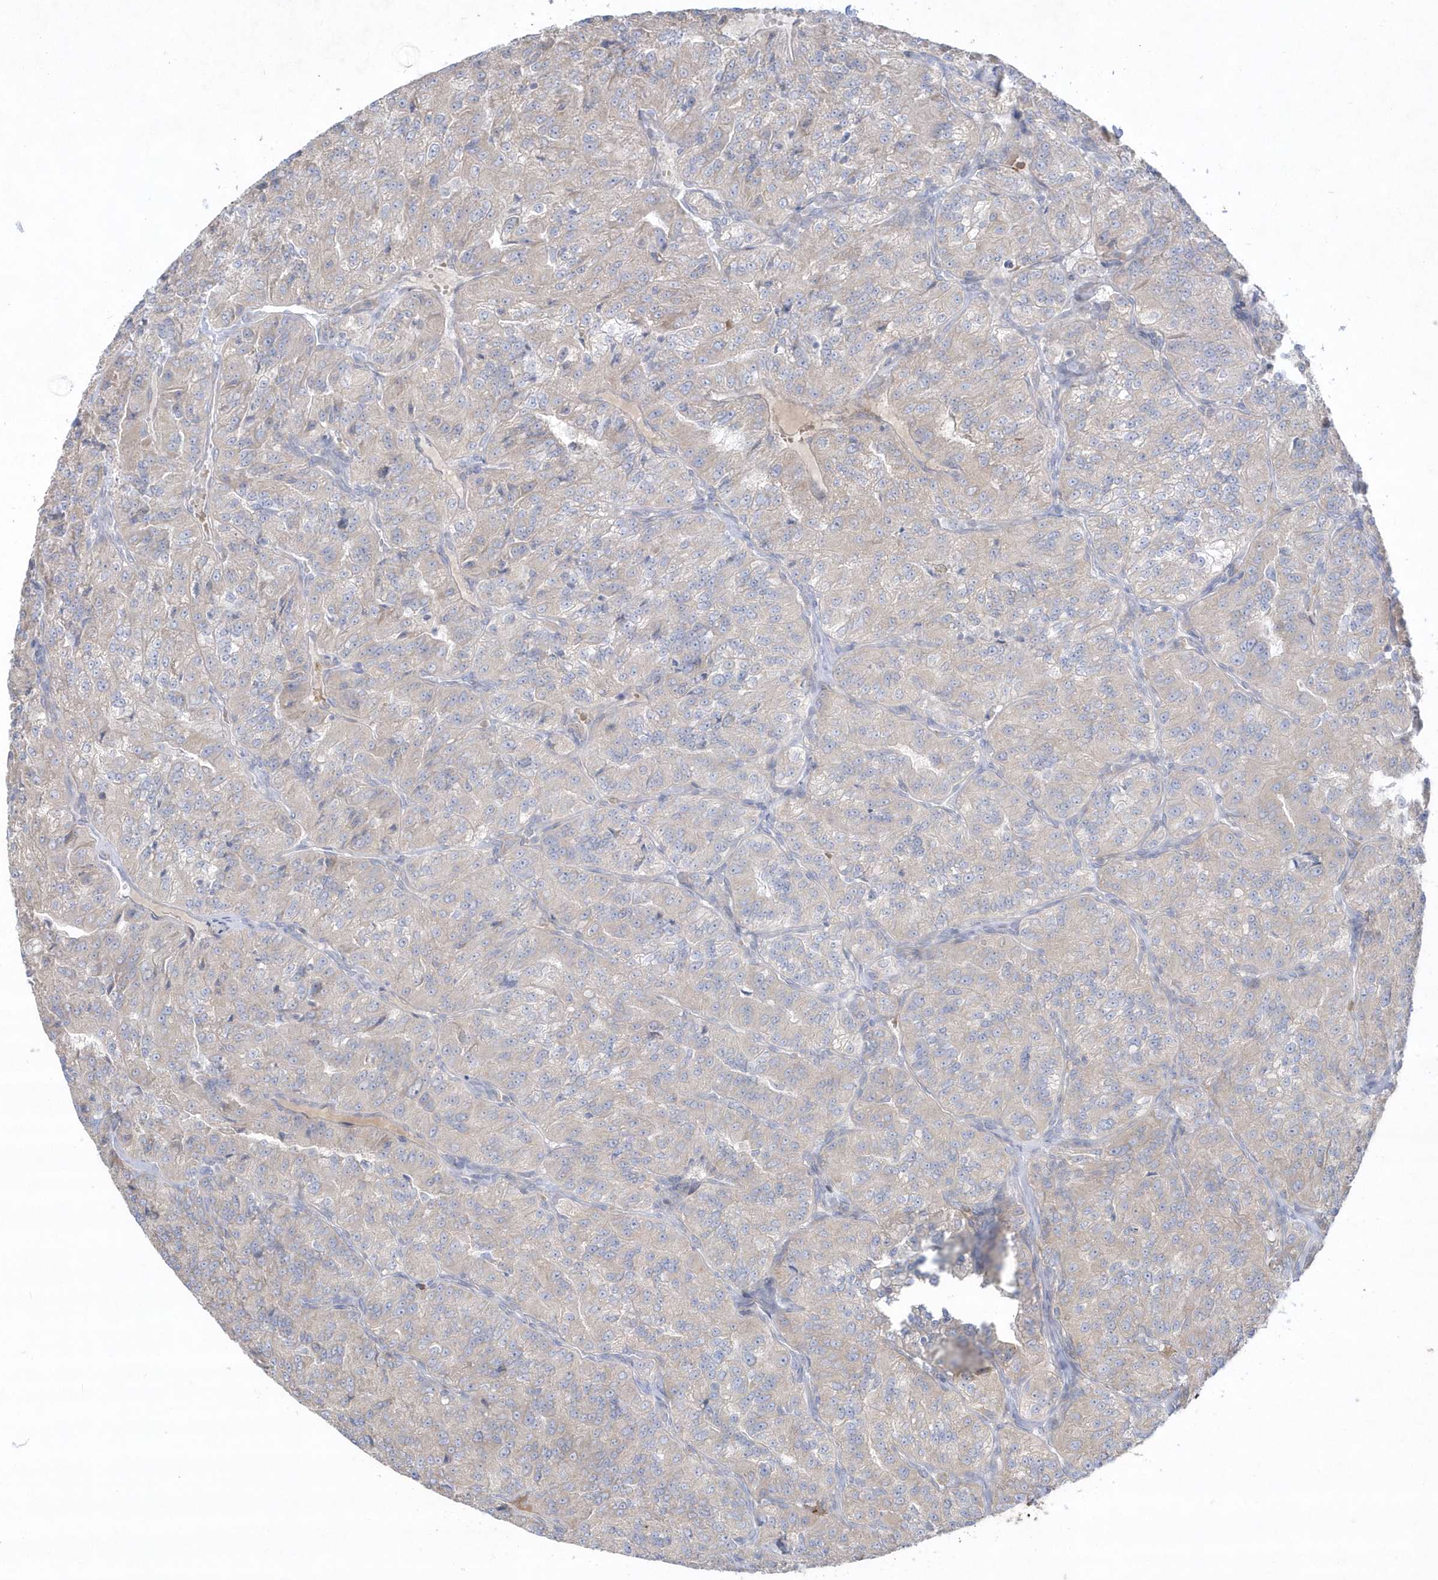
{"staining": {"intensity": "weak", "quantity": "<25%", "location": "cytoplasmic/membranous"}, "tissue": "renal cancer", "cell_type": "Tumor cells", "image_type": "cancer", "snomed": [{"axis": "morphology", "description": "Adenocarcinoma, NOS"}, {"axis": "topography", "description": "Kidney"}], "caption": "A high-resolution histopathology image shows immunohistochemistry staining of adenocarcinoma (renal), which demonstrates no significant positivity in tumor cells.", "gene": "LARS1", "patient": {"sex": "female", "age": 63}}